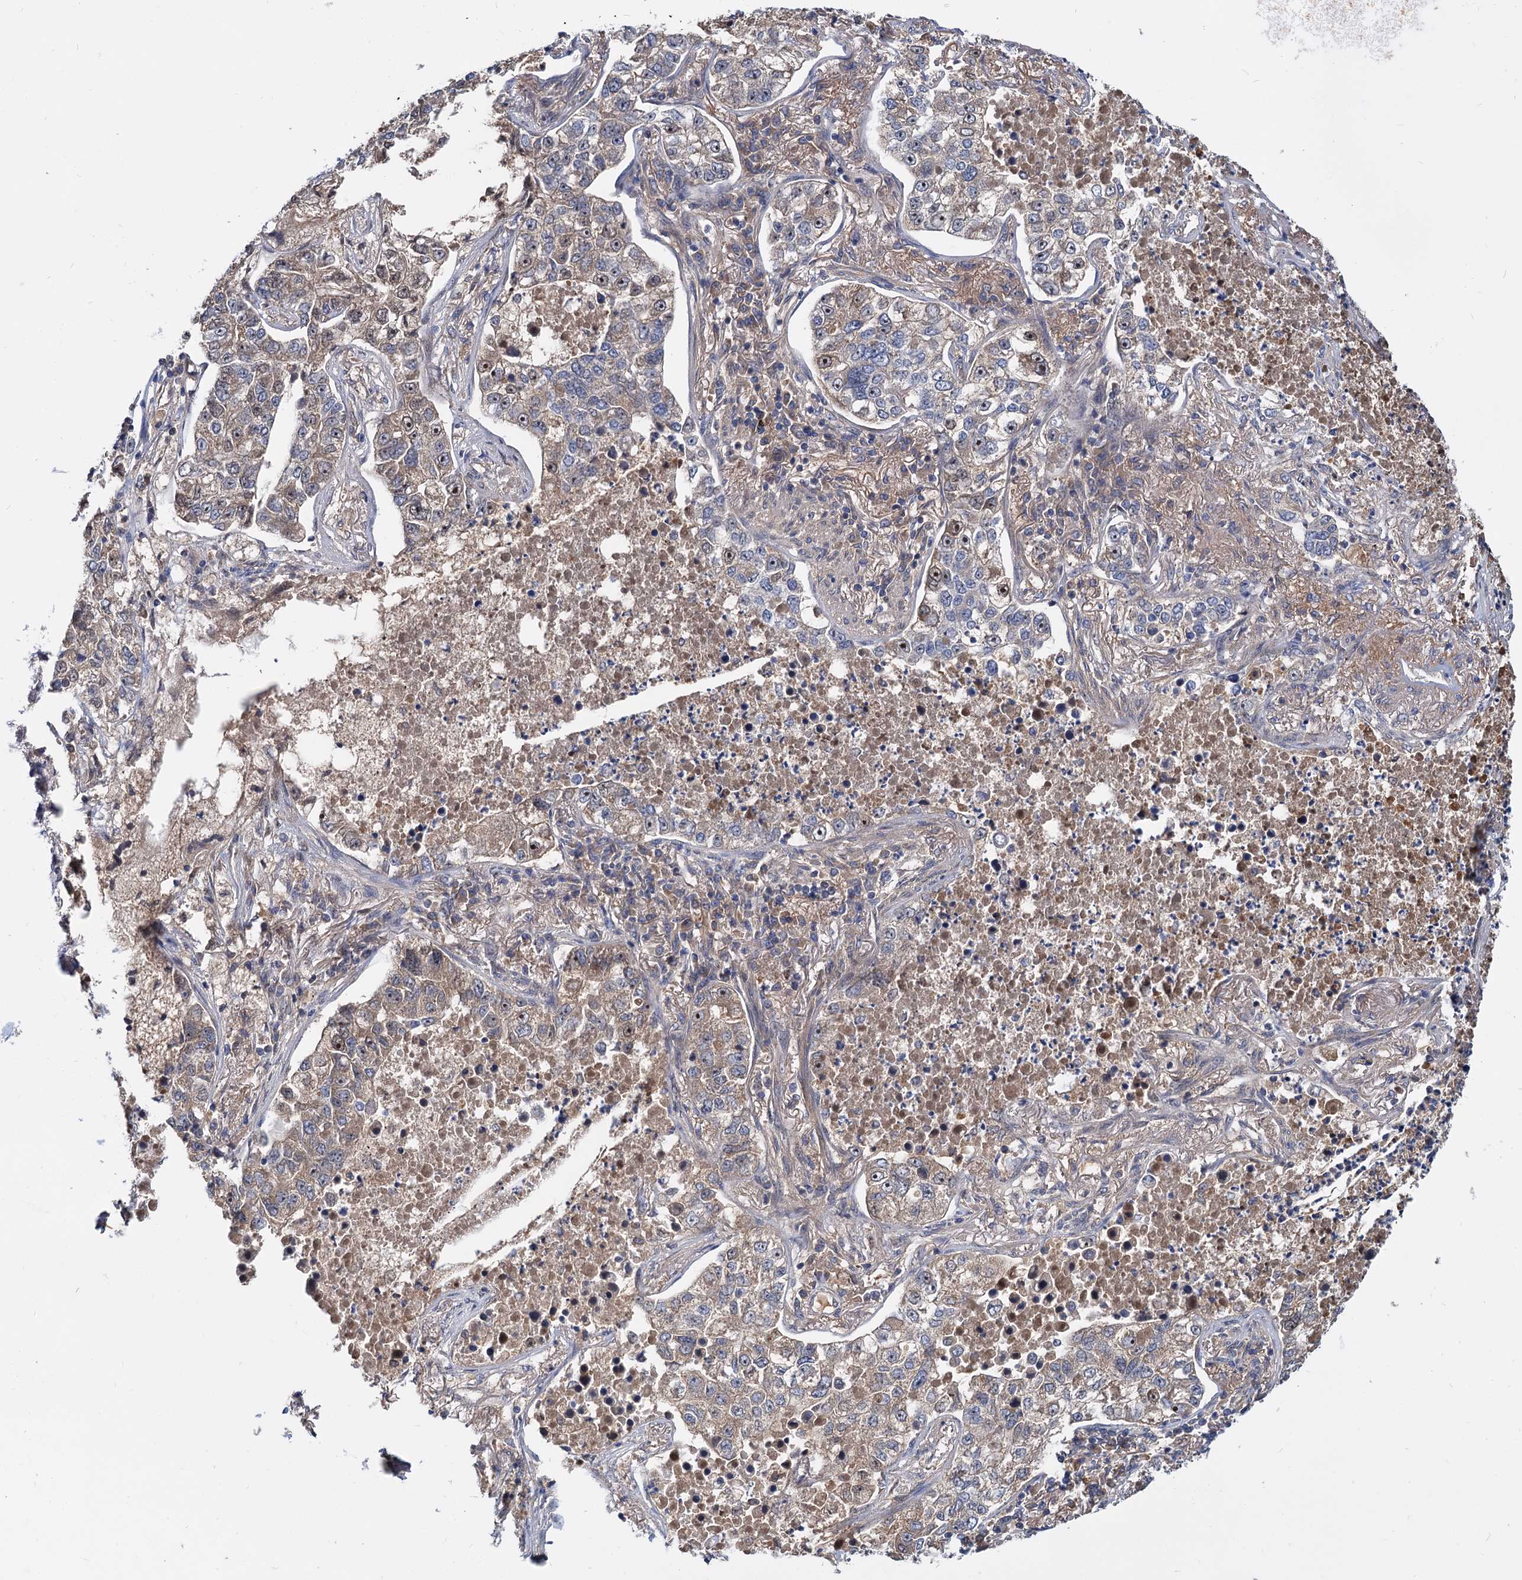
{"staining": {"intensity": "weak", "quantity": "<25%", "location": "cytoplasmic/membranous"}, "tissue": "lung cancer", "cell_type": "Tumor cells", "image_type": "cancer", "snomed": [{"axis": "morphology", "description": "Adenocarcinoma, NOS"}, {"axis": "topography", "description": "Lung"}], "caption": "The IHC histopathology image has no significant expression in tumor cells of adenocarcinoma (lung) tissue.", "gene": "SNX15", "patient": {"sex": "male", "age": 49}}